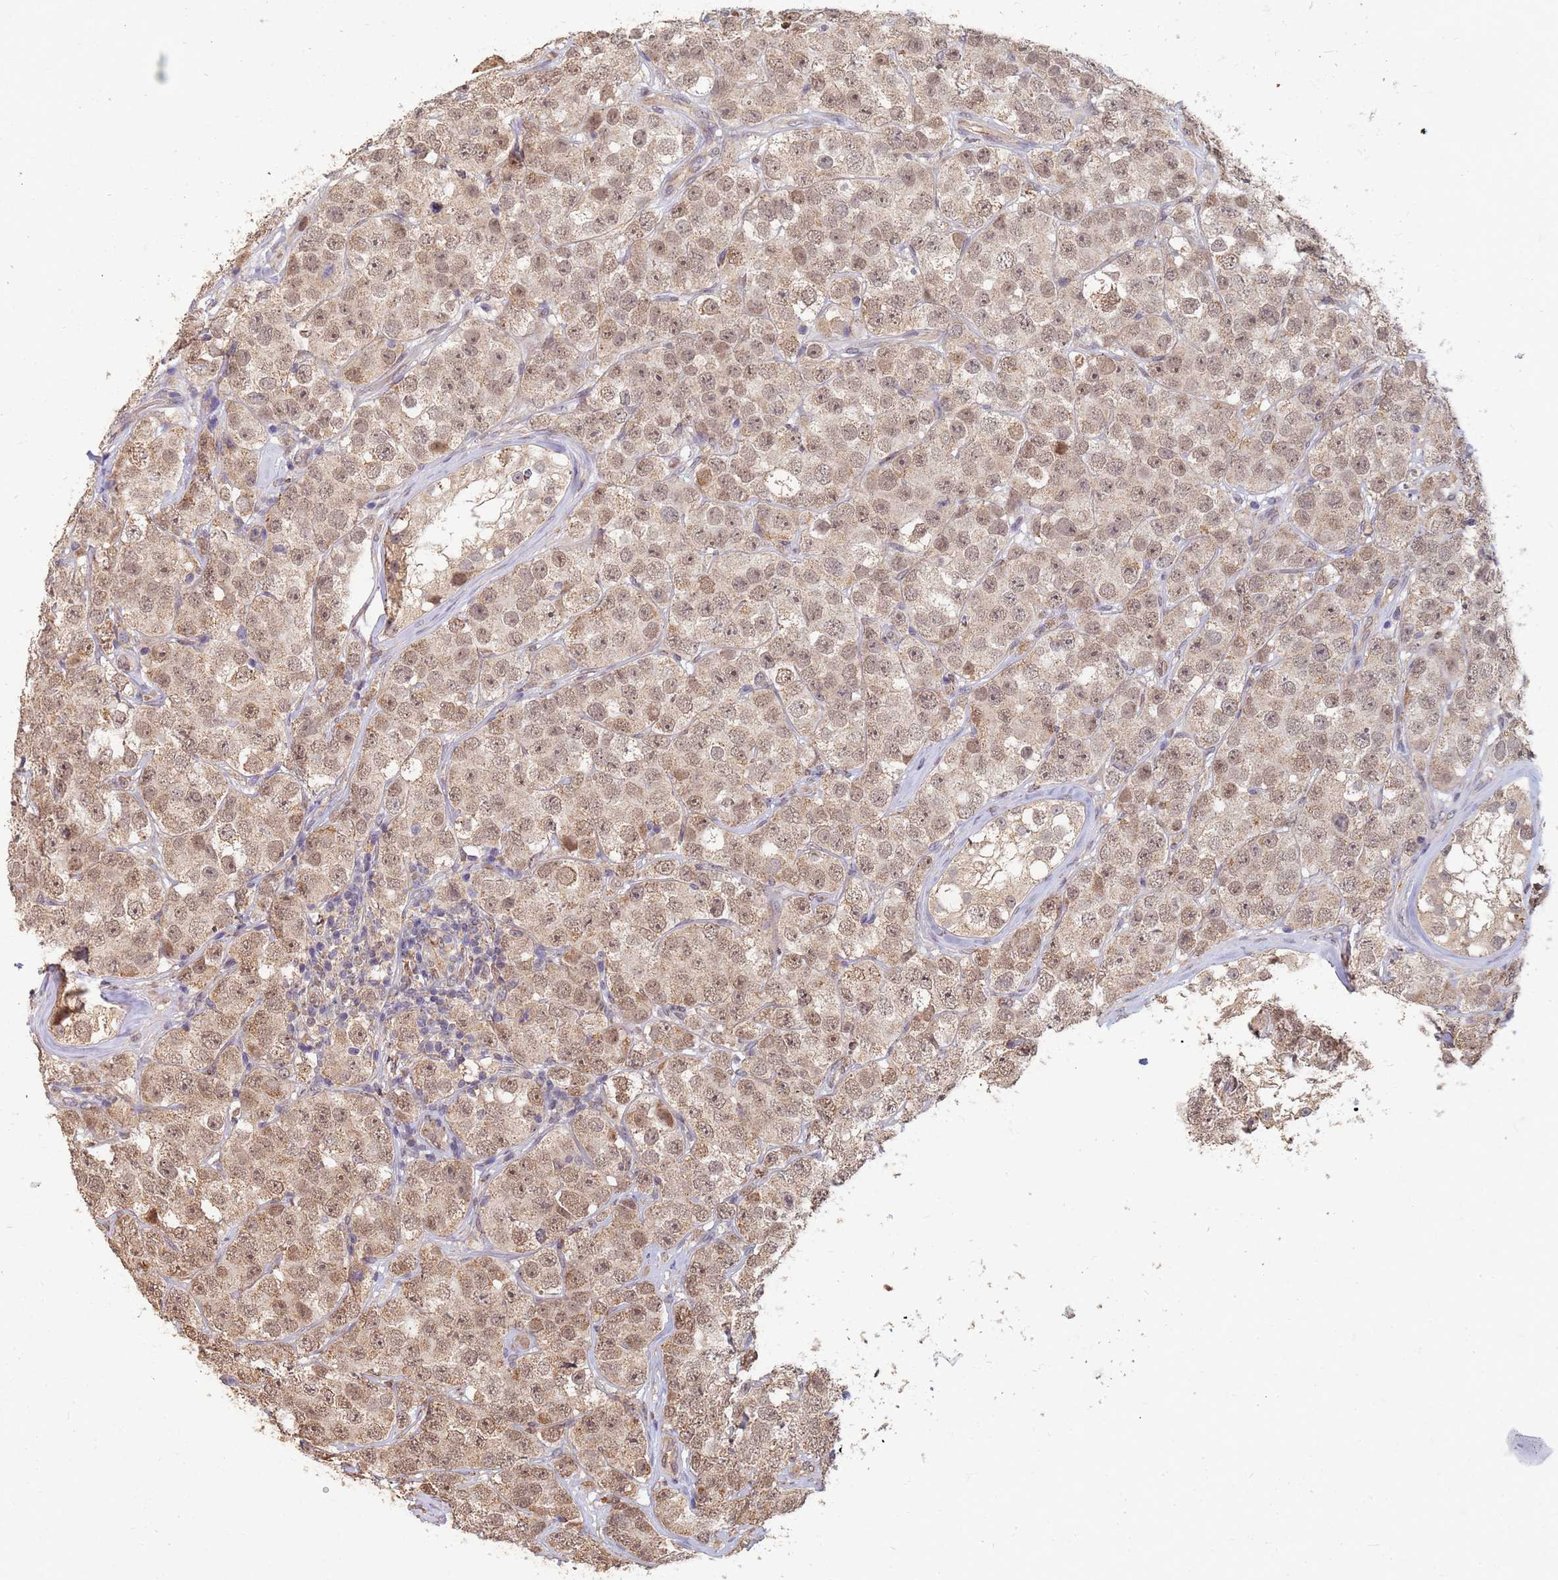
{"staining": {"intensity": "moderate", "quantity": ">75%", "location": "cytoplasmic/membranous,nuclear"}, "tissue": "testis cancer", "cell_type": "Tumor cells", "image_type": "cancer", "snomed": [{"axis": "morphology", "description": "Seminoma, NOS"}, {"axis": "topography", "description": "Testis"}], "caption": "IHC of human testis seminoma reveals medium levels of moderate cytoplasmic/membranous and nuclear staining in about >75% of tumor cells.", "gene": "ITGB4", "patient": {"sex": "male", "age": 28}}